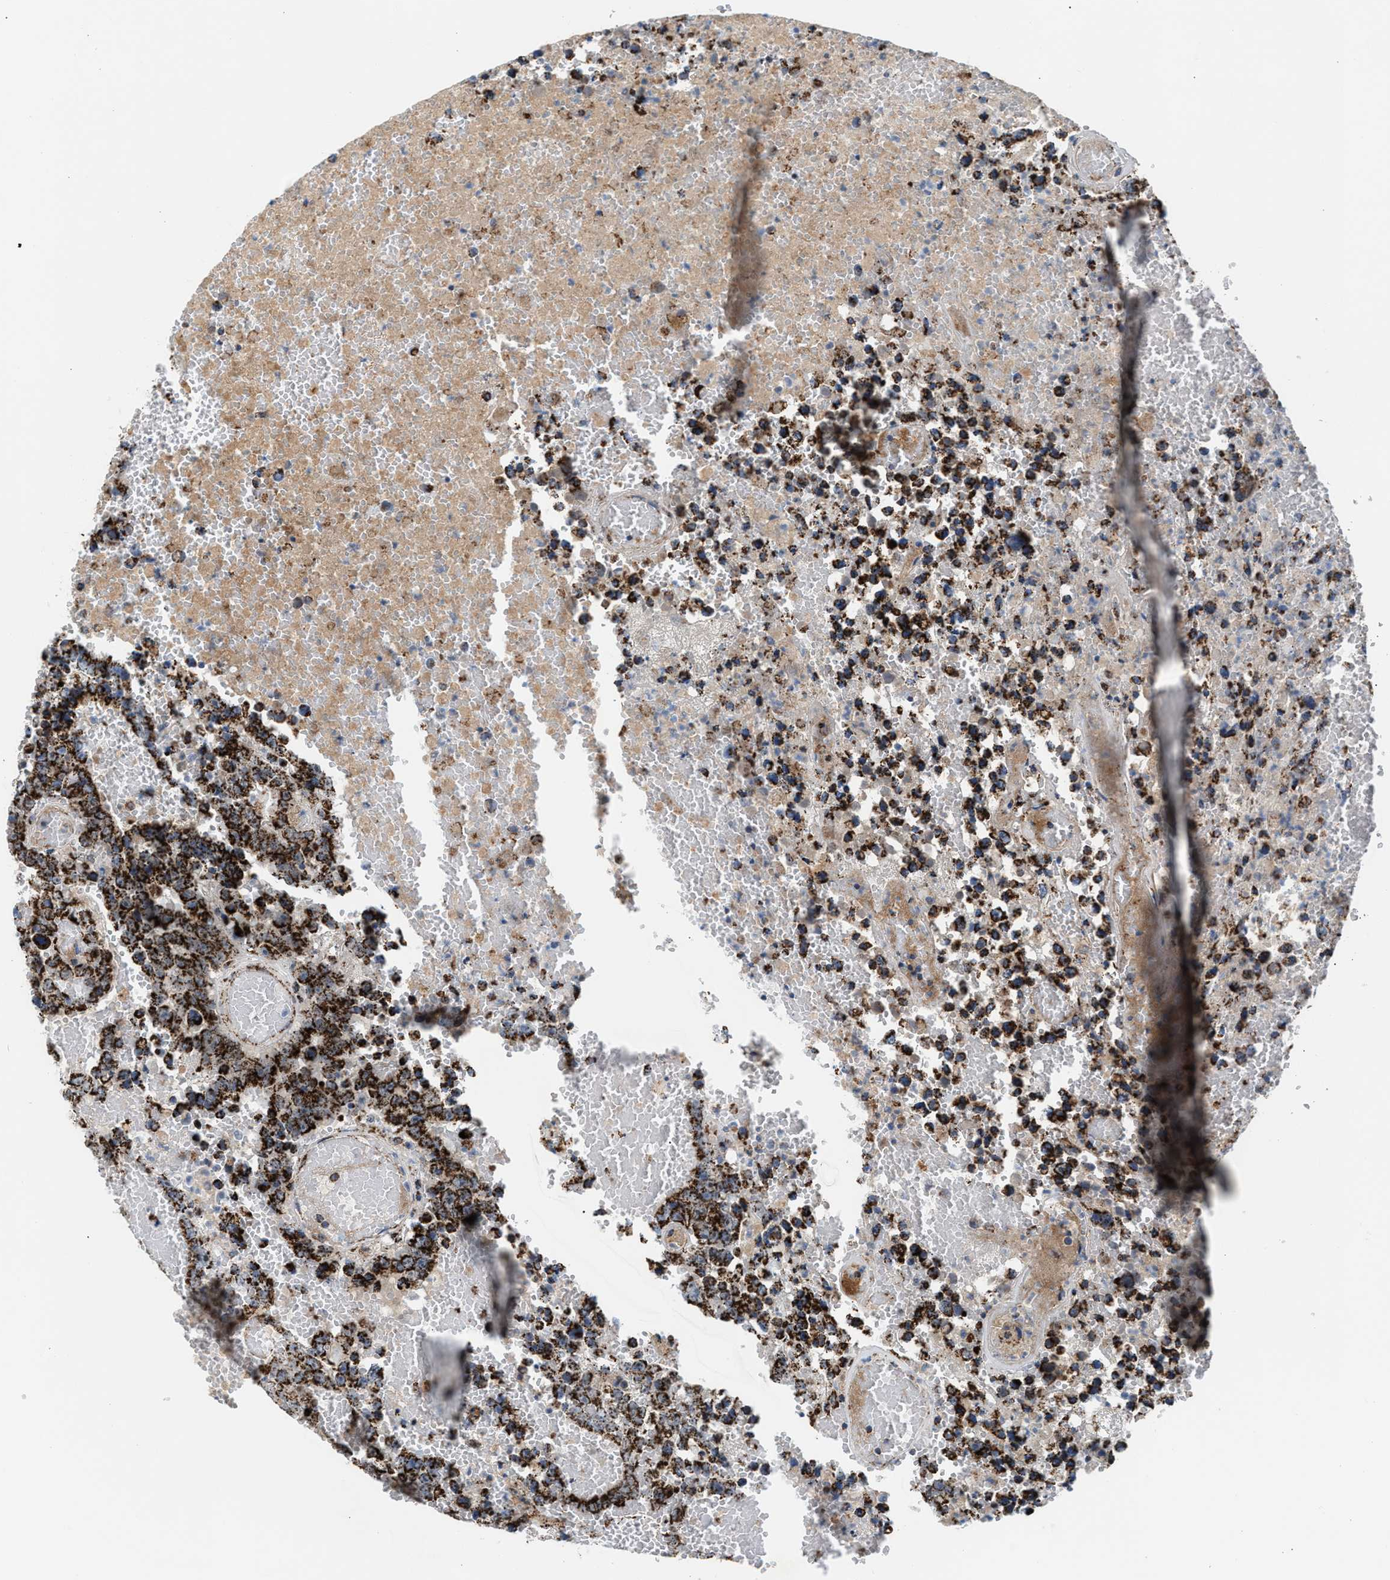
{"staining": {"intensity": "strong", "quantity": ">75%", "location": "cytoplasmic/membranous"}, "tissue": "testis cancer", "cell_type": "Tumor cells", "image_type": "cancer", "snomed": [{"axis": "morphology", "description": "Carcinoma, Embryonal, NOS"}, {"axis": "topography", "description": "Testis"}], "caption": "A brown stain shows strong cytoplasmic/membranous positivity of a protein in human testis cancer tumor cells.", "gene": "PMPCA", "patient": {"sex": "male", "age": 25}}